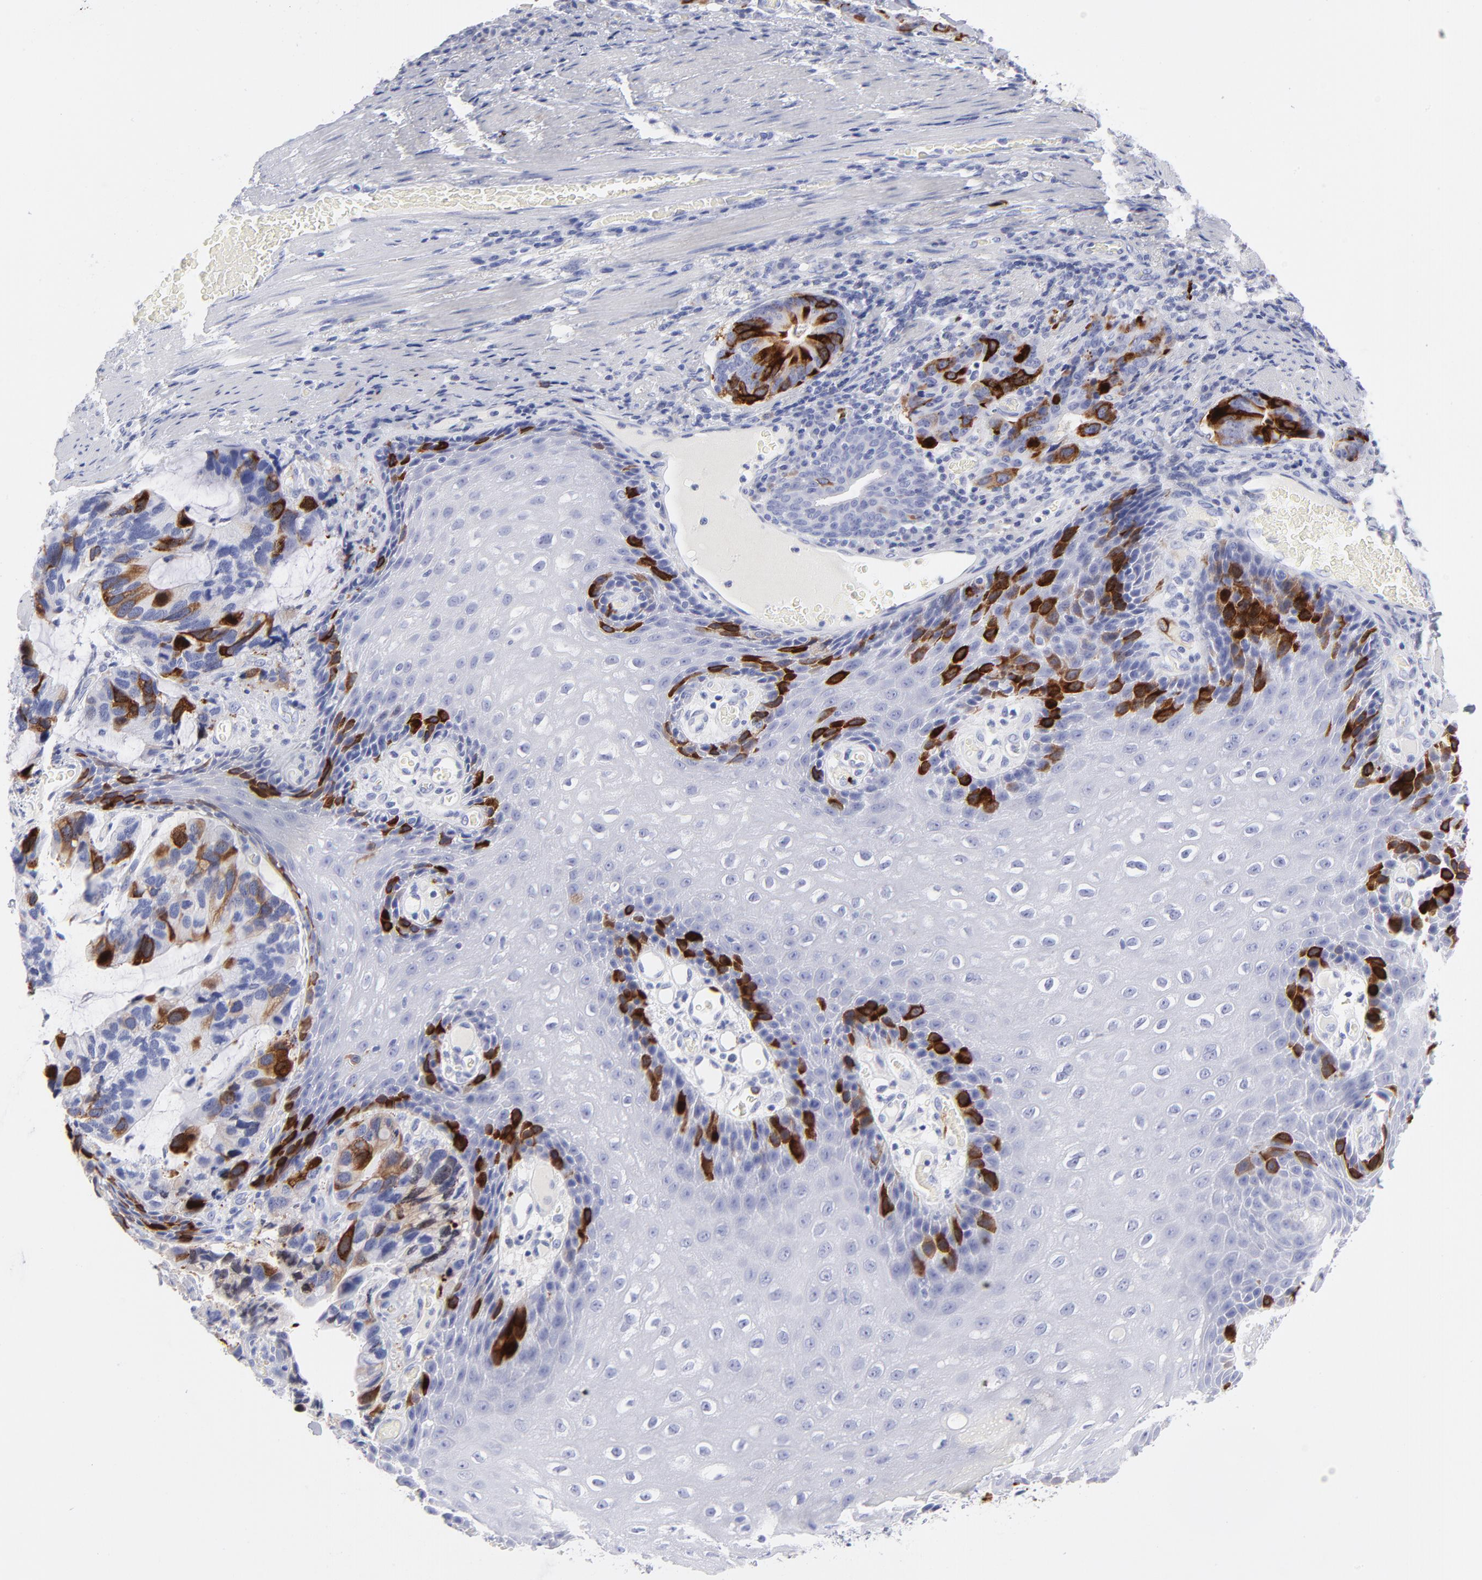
{"staining": {"intensity": "strong", "quantity": "25%-75%", "location": "cytoplasmic/membranous"}, "tissue": "stomach cancer", "cell_type": "Tumor cells", "image_type": "cancer", "snomed": [{"axis": "morphology", "description": "Adenocarcinoma, NOS"}, {"axis": "topography", "description": "Esophagus"}, {"axis": "topography", "description": "Stomach"}], "caption": "Stomach adenocarcinoma stained with immunohistochemistry exhibits strong cytoplasmic/membranous staining in approximately 25%-75% of tumor cells.", "gene": "CCNB1", "patient": {"sex": "male", "age": 74}}